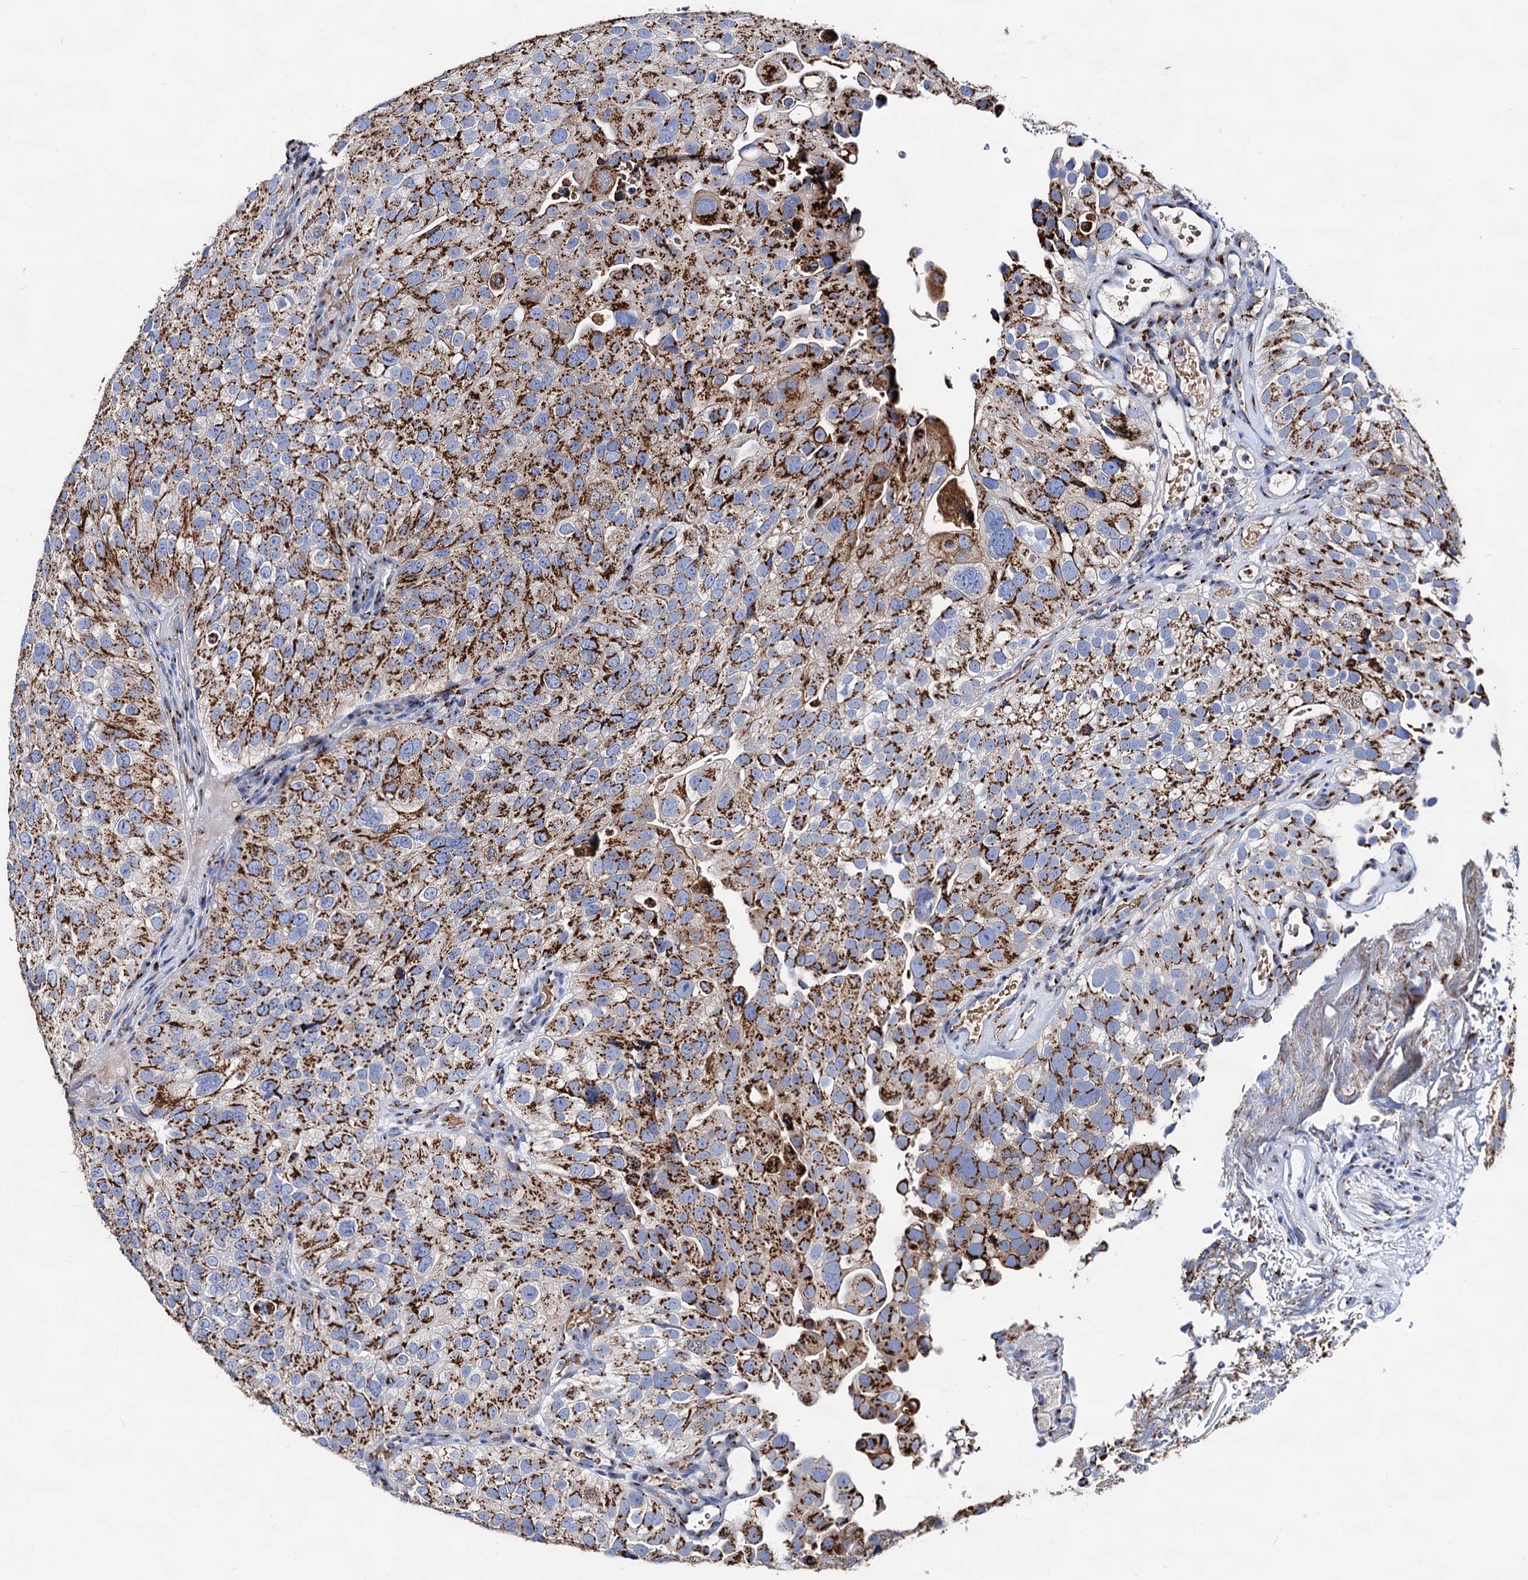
{"staining": {"intensity": "strong", "quantity": ">75%", "location": "cytoplasmic/membranous"}, "tissue": "urothelial cancer", "cell_type": "Tumor cells", "image_type": "cancer", "snomed": [{"axis": "morphology", "description": "Urothelial carcinoma, Low grade"}, {"axis": "topography", "description": "Urinary bladder"}], "caption": "Human low-grade urothelial carcinoma stained for a protein (brown) exhibits strong cytoplasmic/membranous positive staining in about >75% of tumor cells.", "gene": "TM9SF3", "patient": {"sex": "male", "age": 78}}